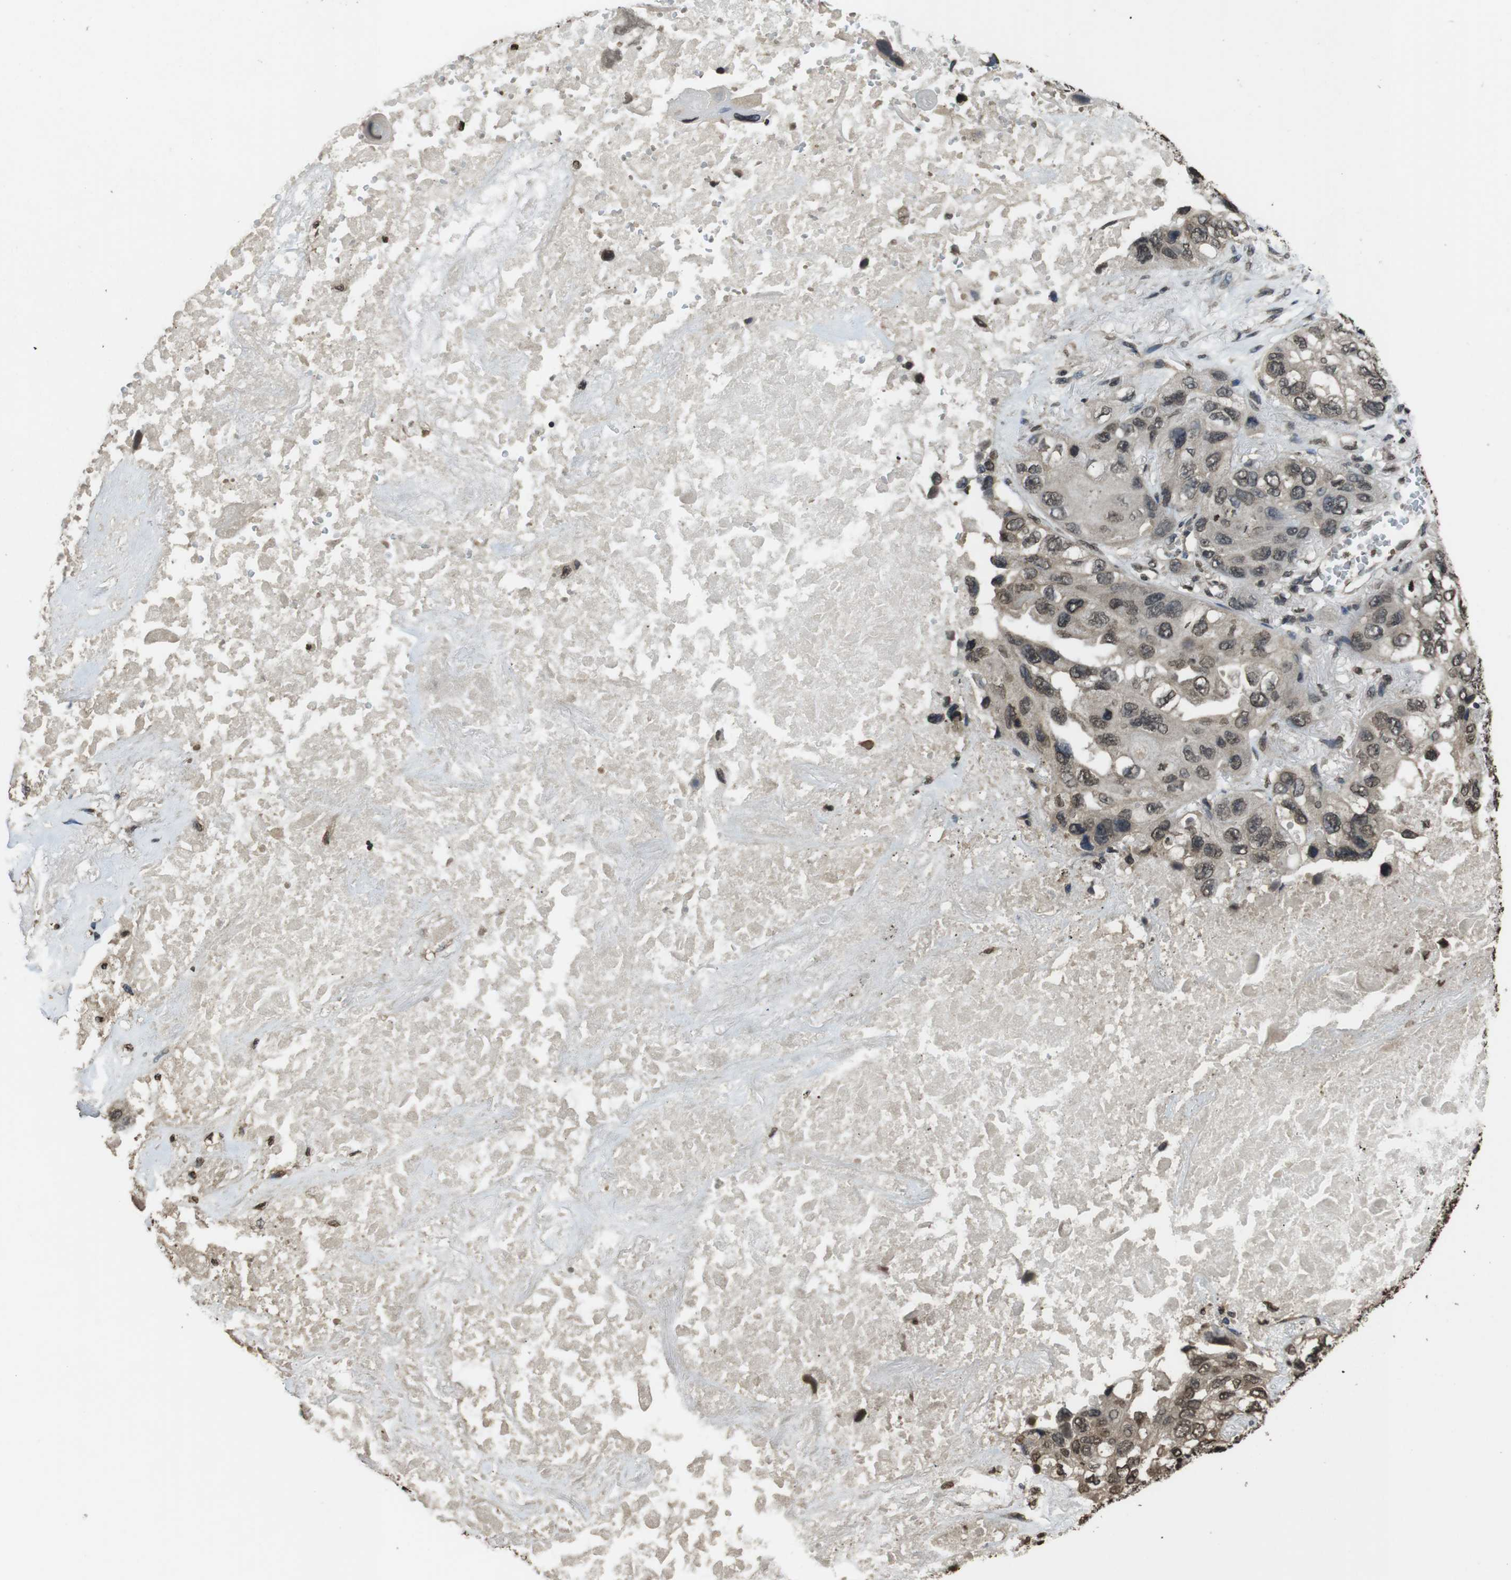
{"staining": {"intensity": "moderate", "quantity": ">75%", "location": "nuclear"}, "tissue": "lung cancer", "cell_type": "Tumor cells", "image_type": "cancer", "snomed": [{"axis": "morphology", "description": "Squamous cell carcinoma, NOS"}, {"axis": "topography", "description": "Lung"}], "caption": "Human lung squamous cell carcinoma stained for a protein (brown) reveals moderate nuclear positive expression in approximately >75% of tumor cells.", "gene": "MAF", "patient": {"sex": "female", "age": 73}}